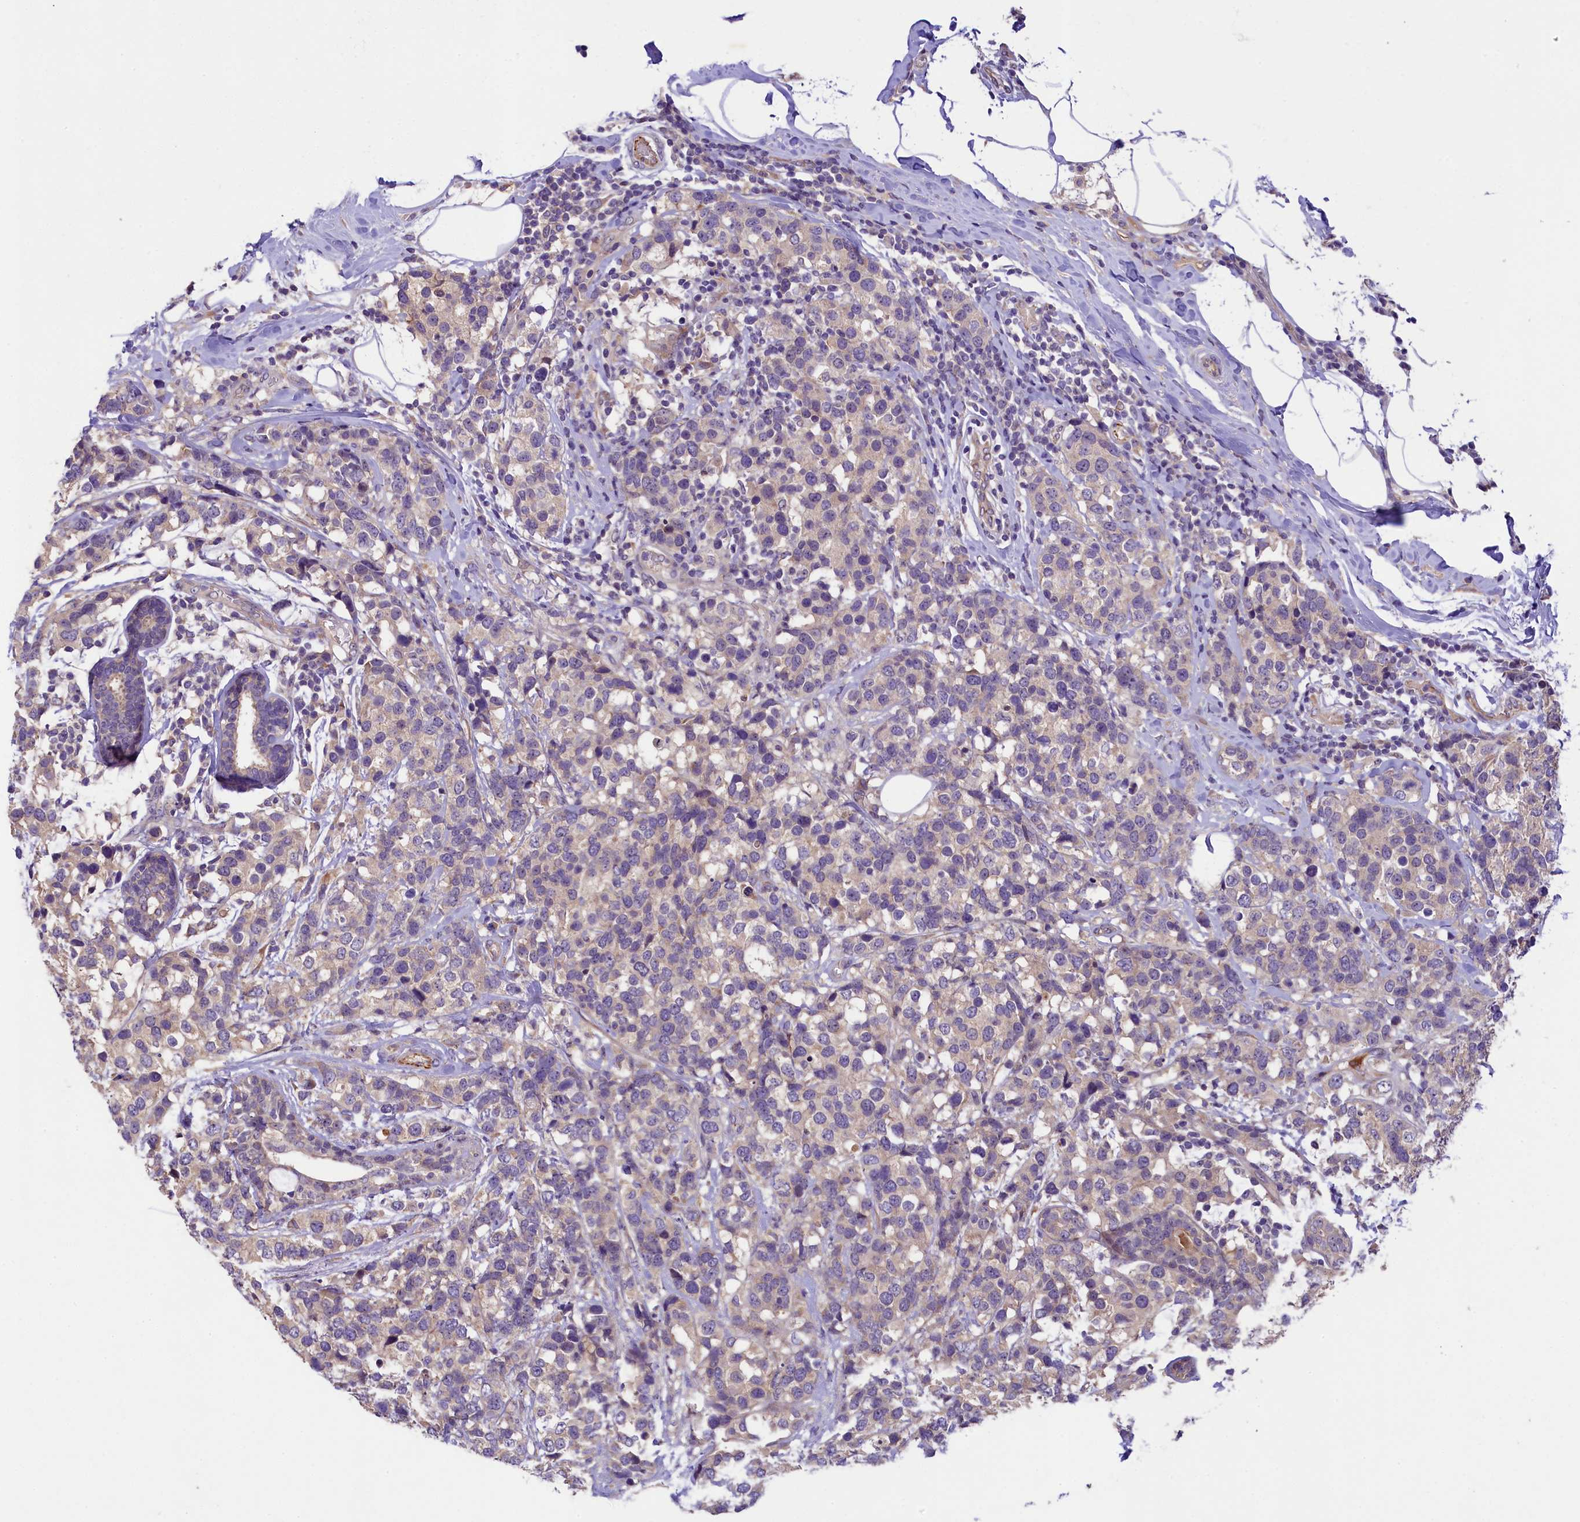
{"staining": {"intensity": "weak", "quantity": "<25%", "location": "cytoplasmic/membranous"}, "tissue": "breast cancer", "cell_type": "Tumor cells", "image_type": "cancer", "snomed": [{"axis": "morphology", "description": "Lobular carcinoma"}, {"axis": "topography", "description": "Breast"}], "caption": "An immunohistochemistry (IHC) image of breast lobular carcinoma is shown. There is no staining in tumor cells of breast lobular carcinoma.", "gene": "UBXN6", "patient": {"sex": "female", "age": 59}}